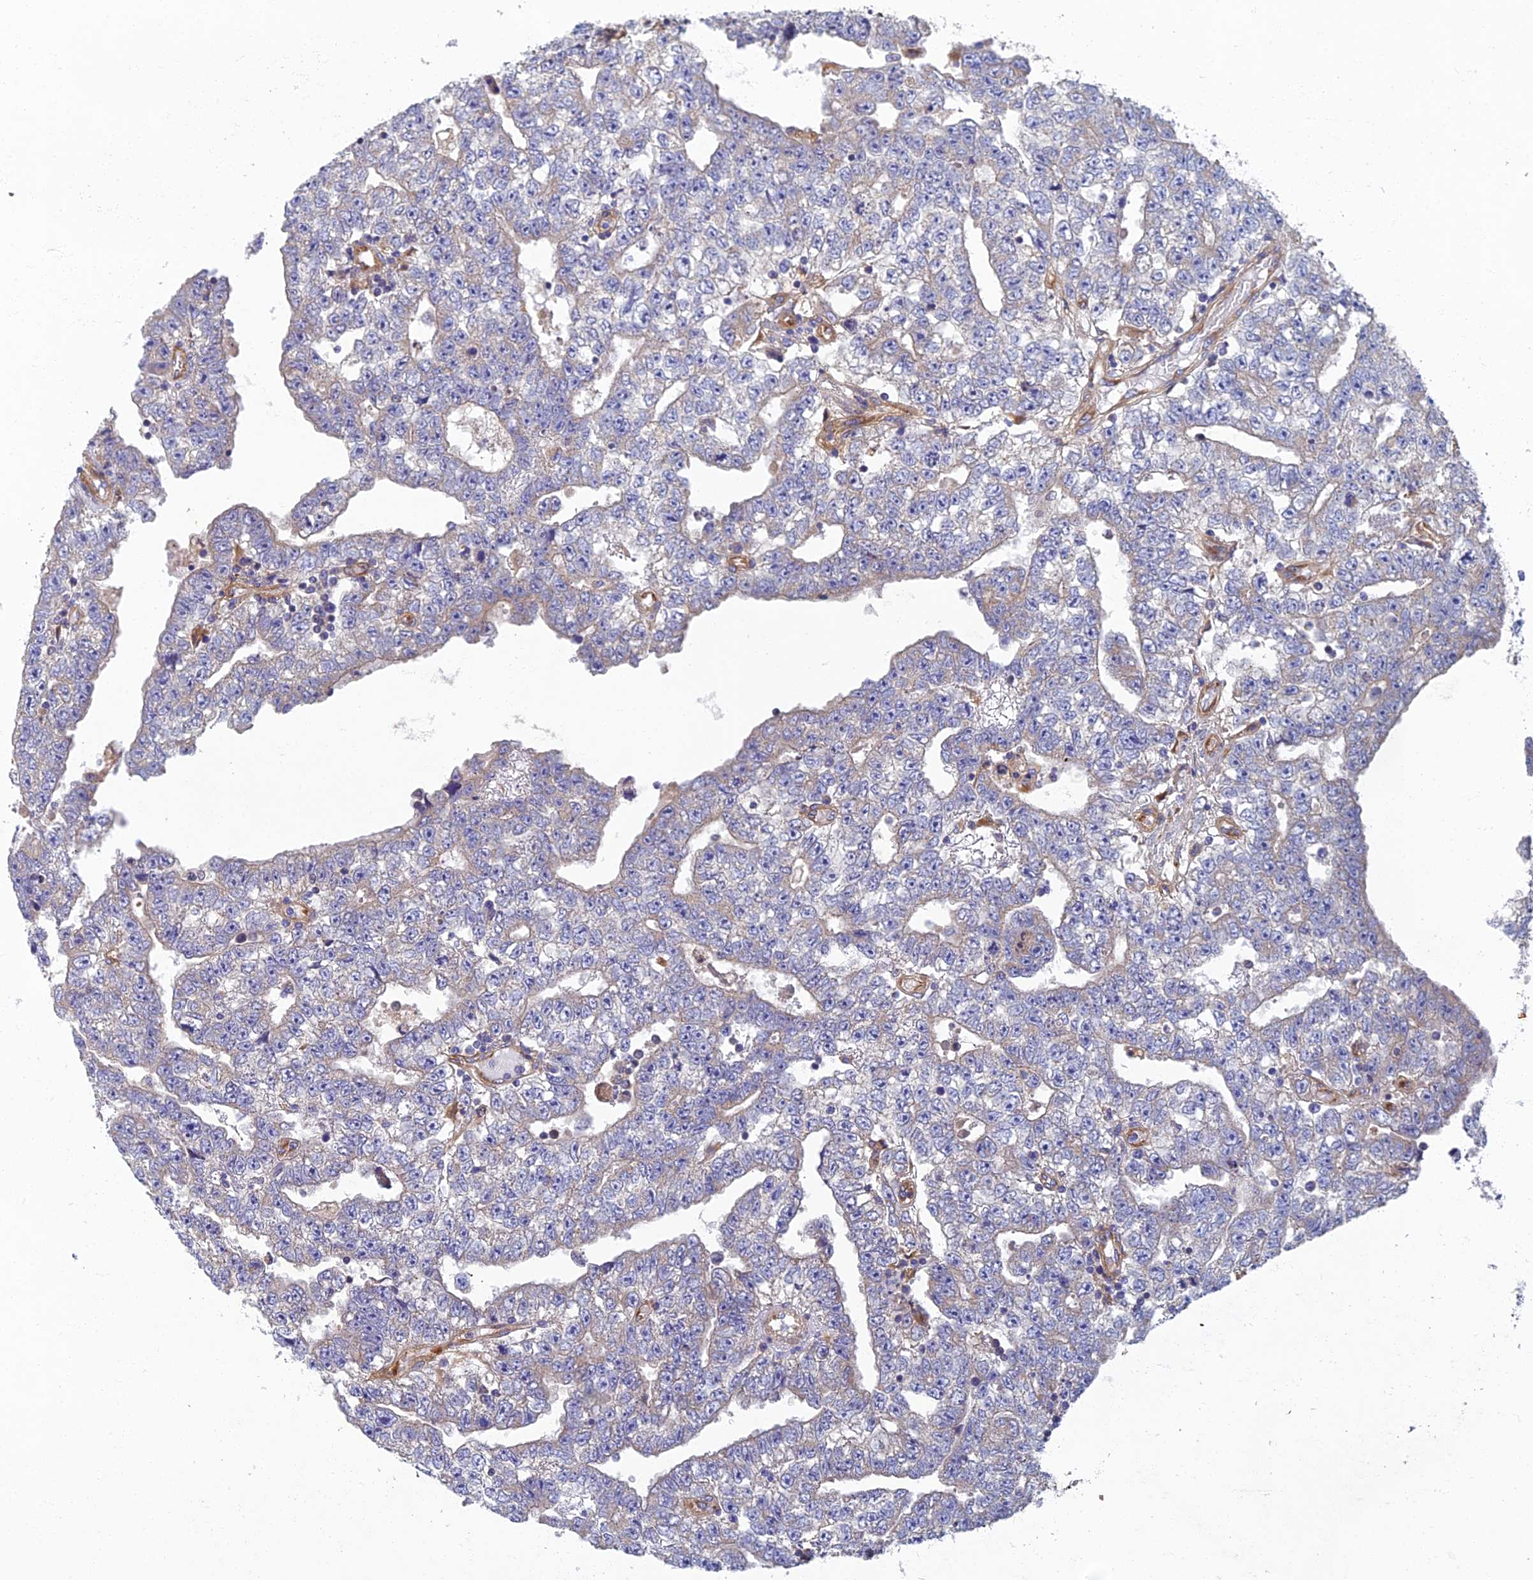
{"staining": {"intensity": "negative", "quantity": "none", "location": "none"}, "tissue": "testis cancer", "cell_type": "Tumor cells", "image_type": "cancer", "snomed": [{"axis": "morphology", "description": "Carcinoma, Embryonal, NOS"}, {"axis": "topography", "description": "Testis"}], "caption": "High power microscopy image of an immunohistochemistry (IHC) micrograph of testis embryonal carcinoma, revealing no significant staining in tumor cells.", "gene": "RNASEK", "patient": {"sex": "male", "age": 25}}